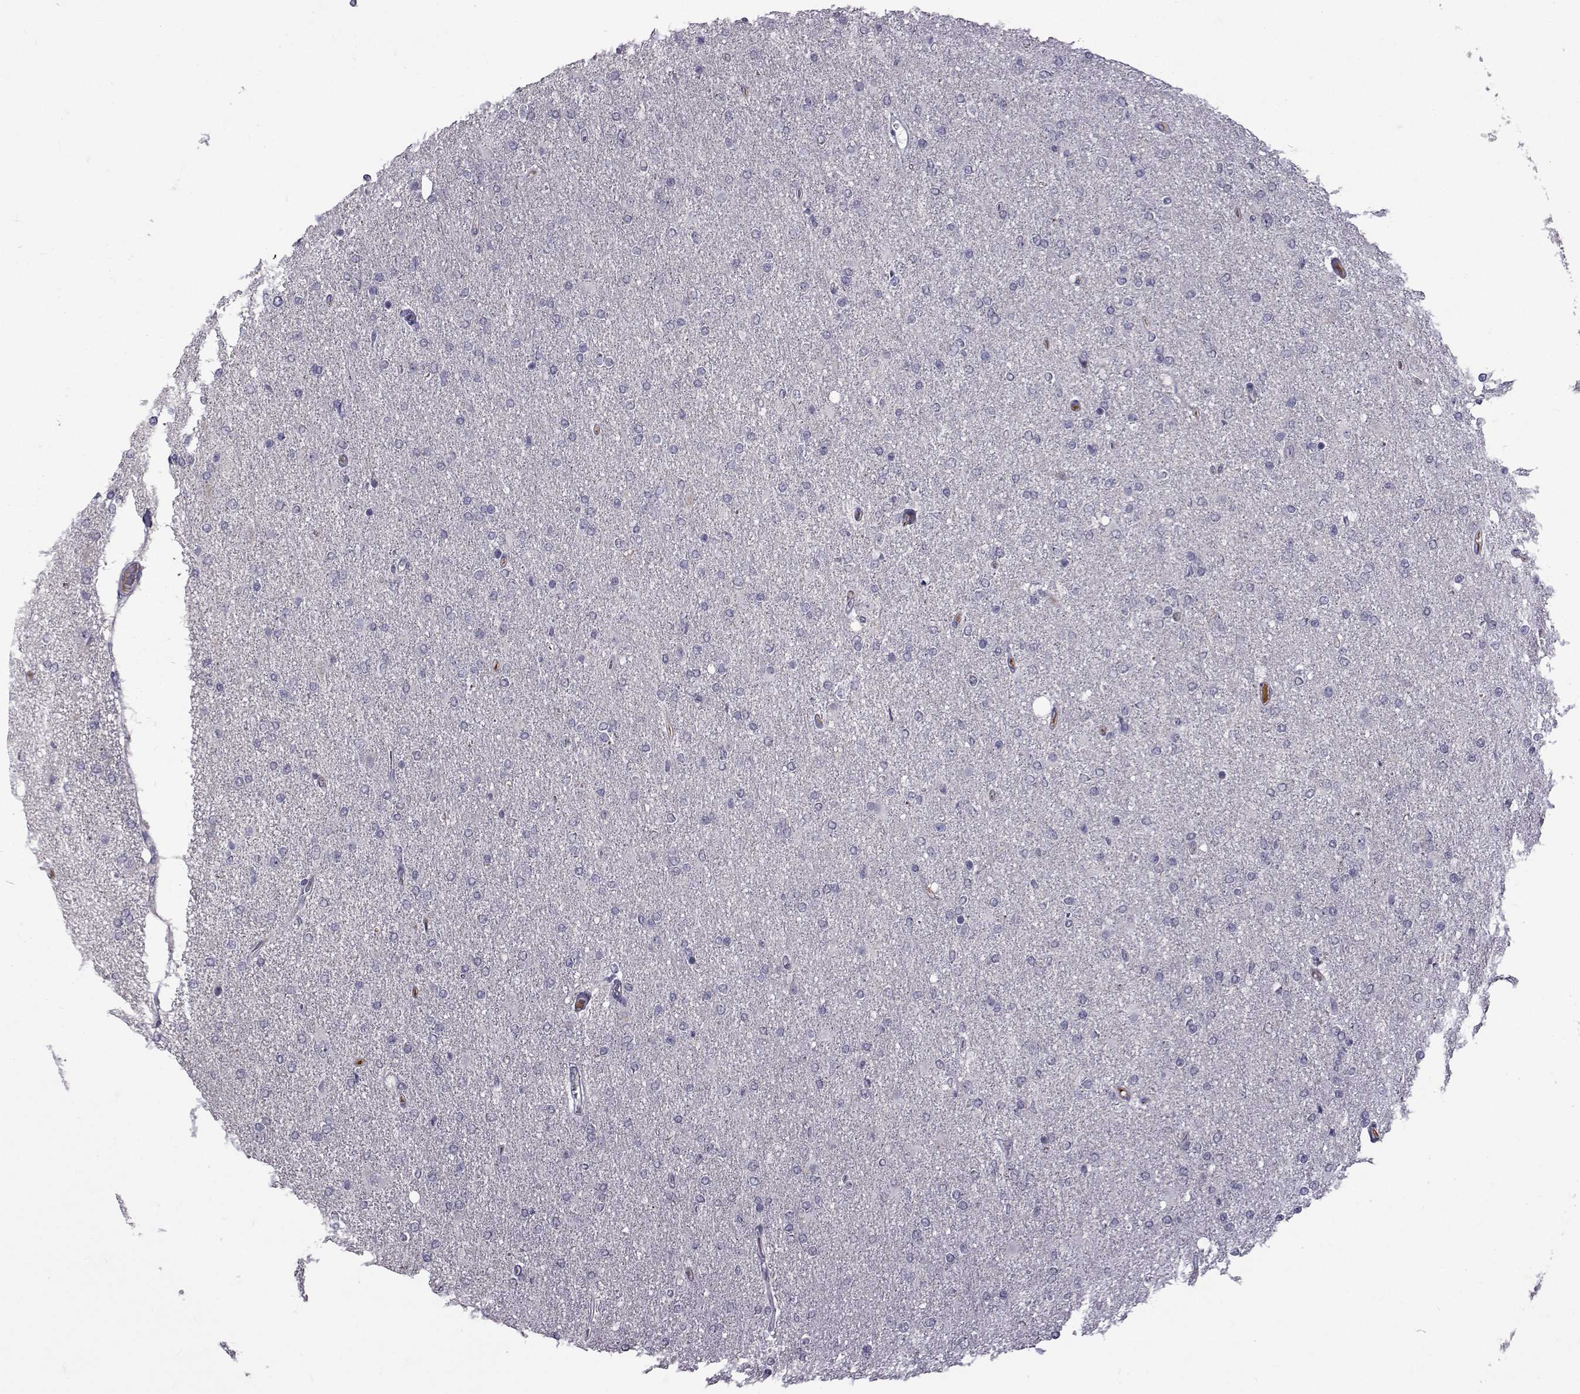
{"staining": {"intensity": "negative", "quantity": "none", "location": "none"}, "tissue": "glioma", "cell_type": "Tumor cells", "image_type": "cancer", "snomed": [{"axis": "morphology", "description": "Glioma, malignant, High grade"}, {"axis": "topography", "description": "Cerebral cortex"}], "caption": "The image reveals no significant staining in tumor cells of malignant glioma (high-grade).", "gene": "TNFRSF11B", "patient": {"sex": "male", "age": 70}}